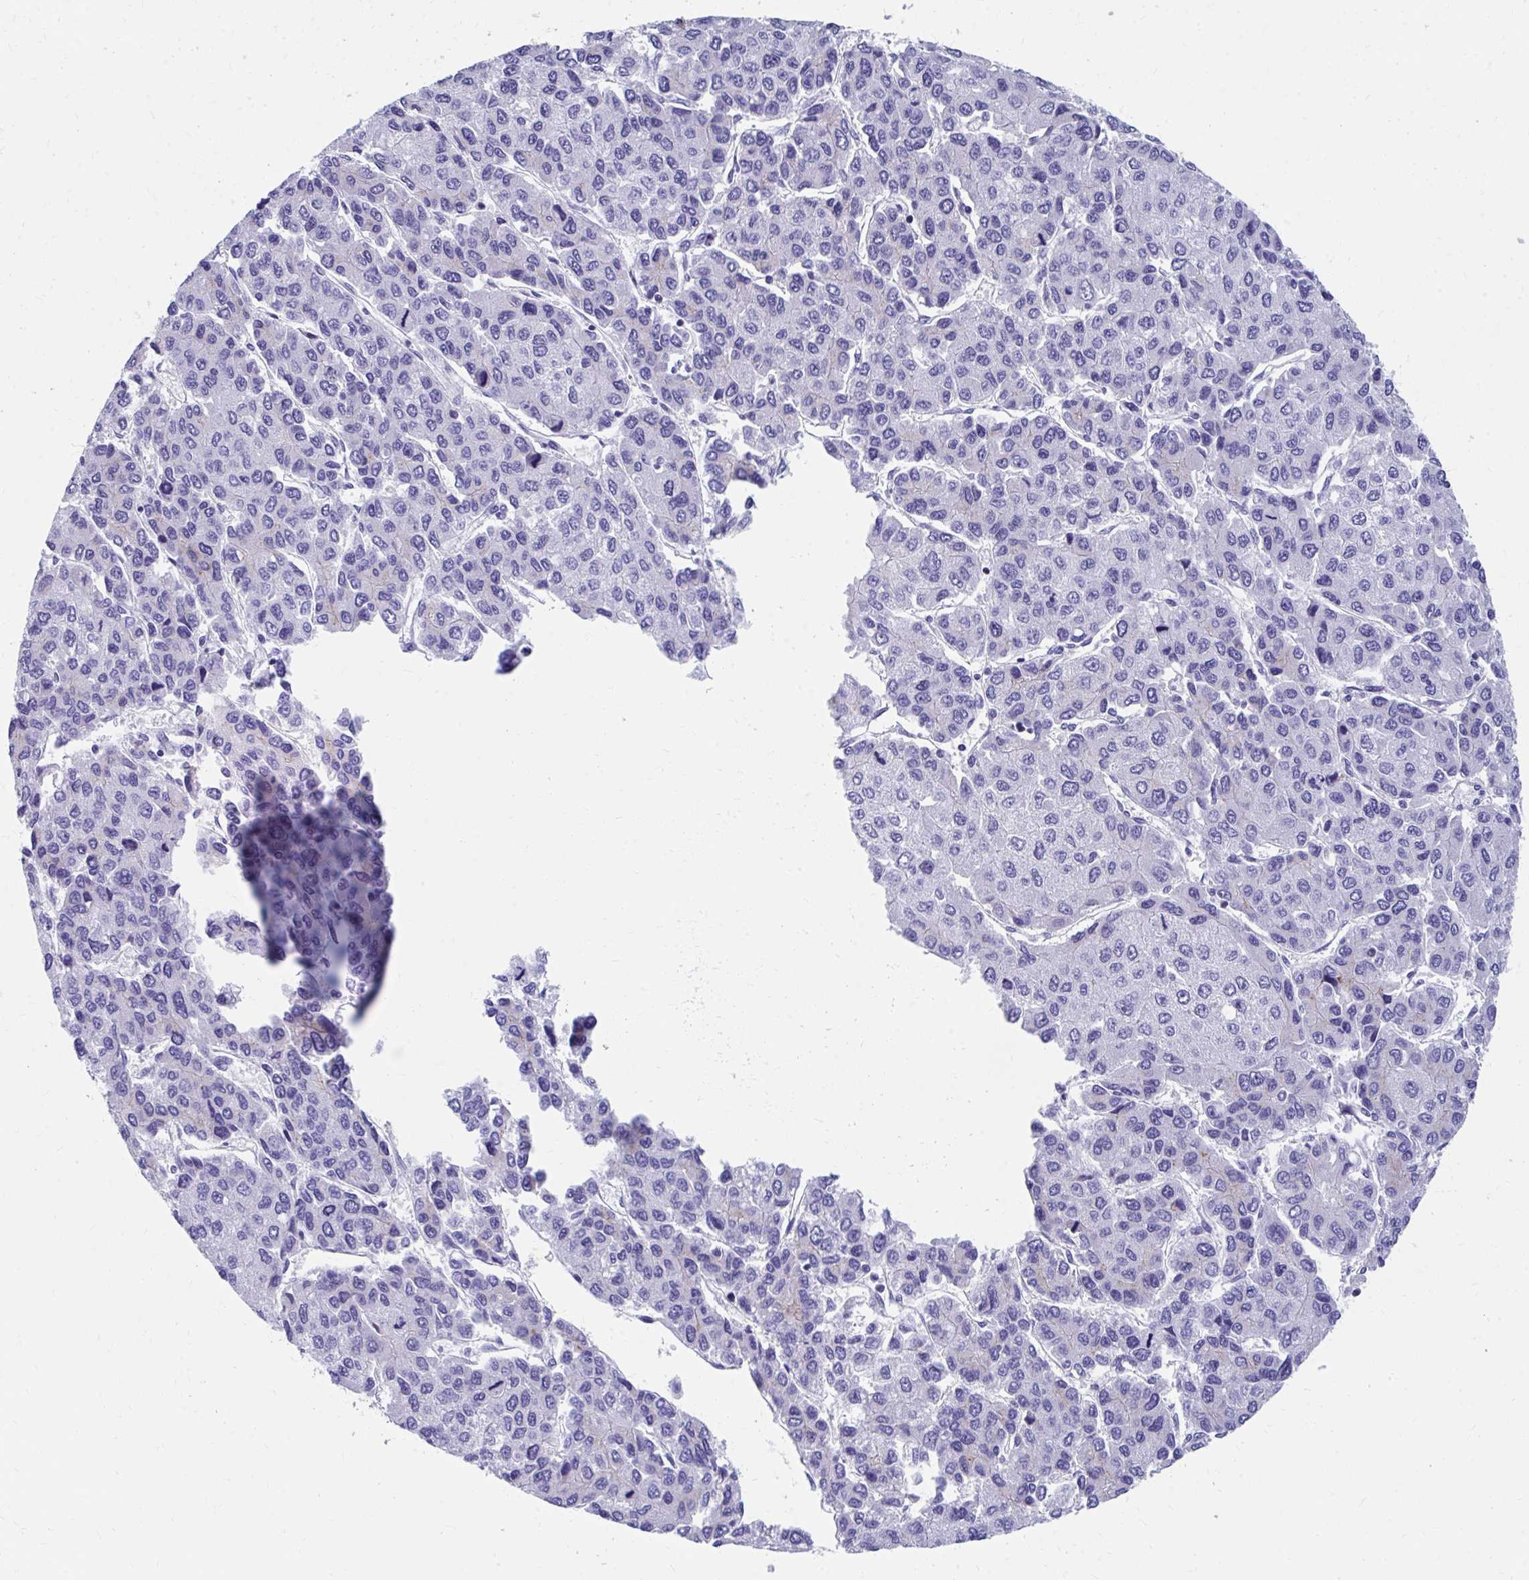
{"staining": {"intensity": "negative", "quantity": "none", "location": "none"}, "tissue": "liver cancer", "cell_type": "Tumor cells", "image_type": "cancer", "snomed": [{"axis": "morphology", "description": "Carcinoma, Hepatocellular, NOS"}, {"axis": "topography", "description": "Liver"}], "caption": "A high-resolution photomicrograph shows immunohistochemistry (IHC) staining of liver cancer, which reveals no significant positivity in tumor cells. (DAB (3,3'-diaminobenzidine) IHC, high magnification).", "gene": "RUNX3", "patient": {"sex": "female", "age": 66}}